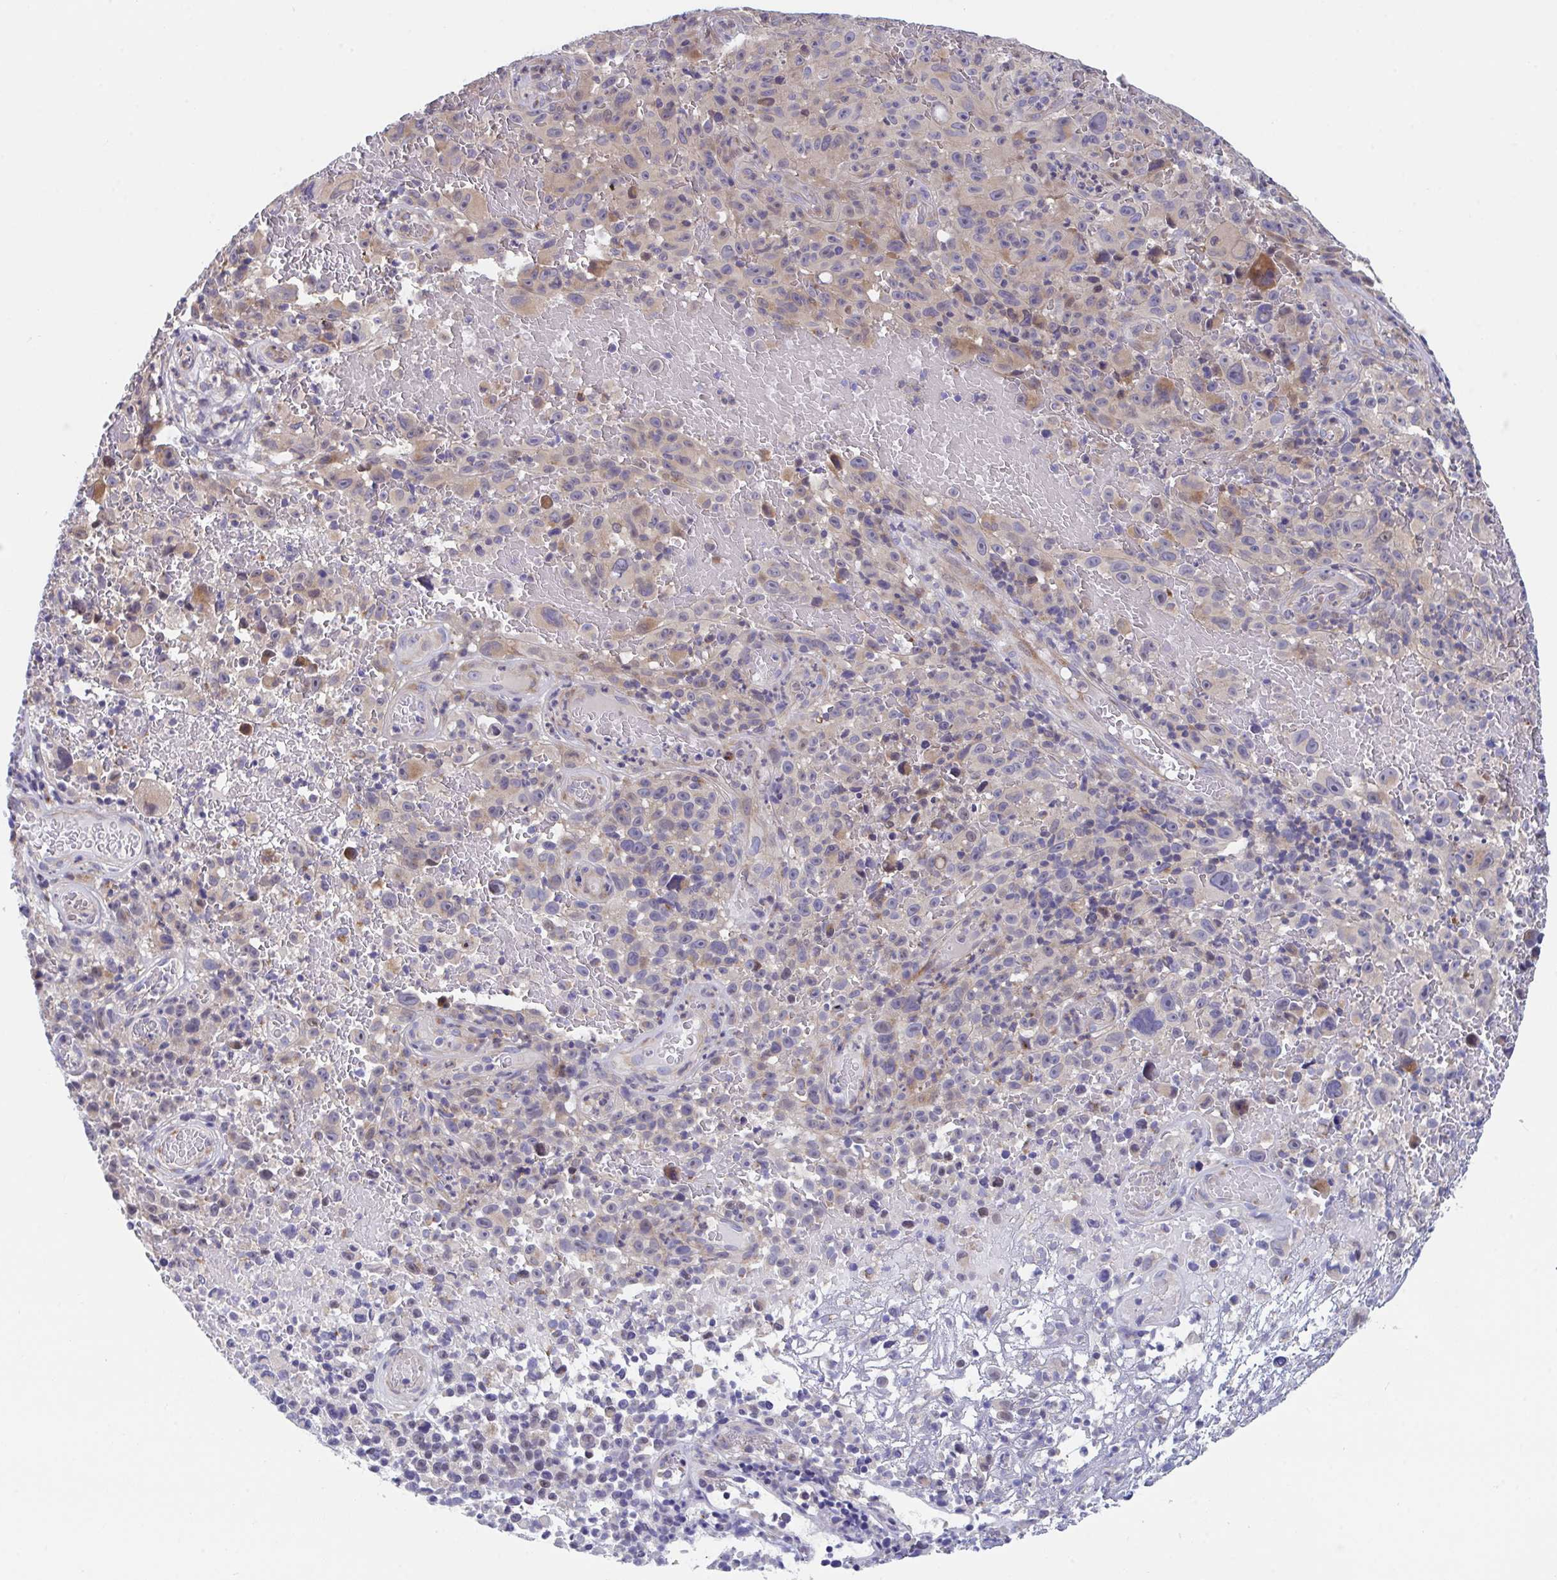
{"staining": {"intensity": "moderate", "quantity": "<25%", "location": "cytoplasmic/membranous"}, "tissue": "melanoma", "cell_type": "Tumor cells", "image_type": "cancer", "snomed": [{"axis": "morphology", "description": "Malignant melanoma, NOS"}, {"axis": "topography", "description": "Skin"}], "caption": "An IHC photomicrograph of tumor tissue is shown. Protein staining in brown labels moderate cytoplasmic/membranous positivity in melanoma within tumor cells. The staining was performed using DAB (3,3'-diaminobenzidine) to visualize the protein expression in brown, while the nuclei were stained in blue with hematoxylin (Magnification: 20x).", "gene": "P2RX3", "patient": {"sex": "female", "age": 82}}